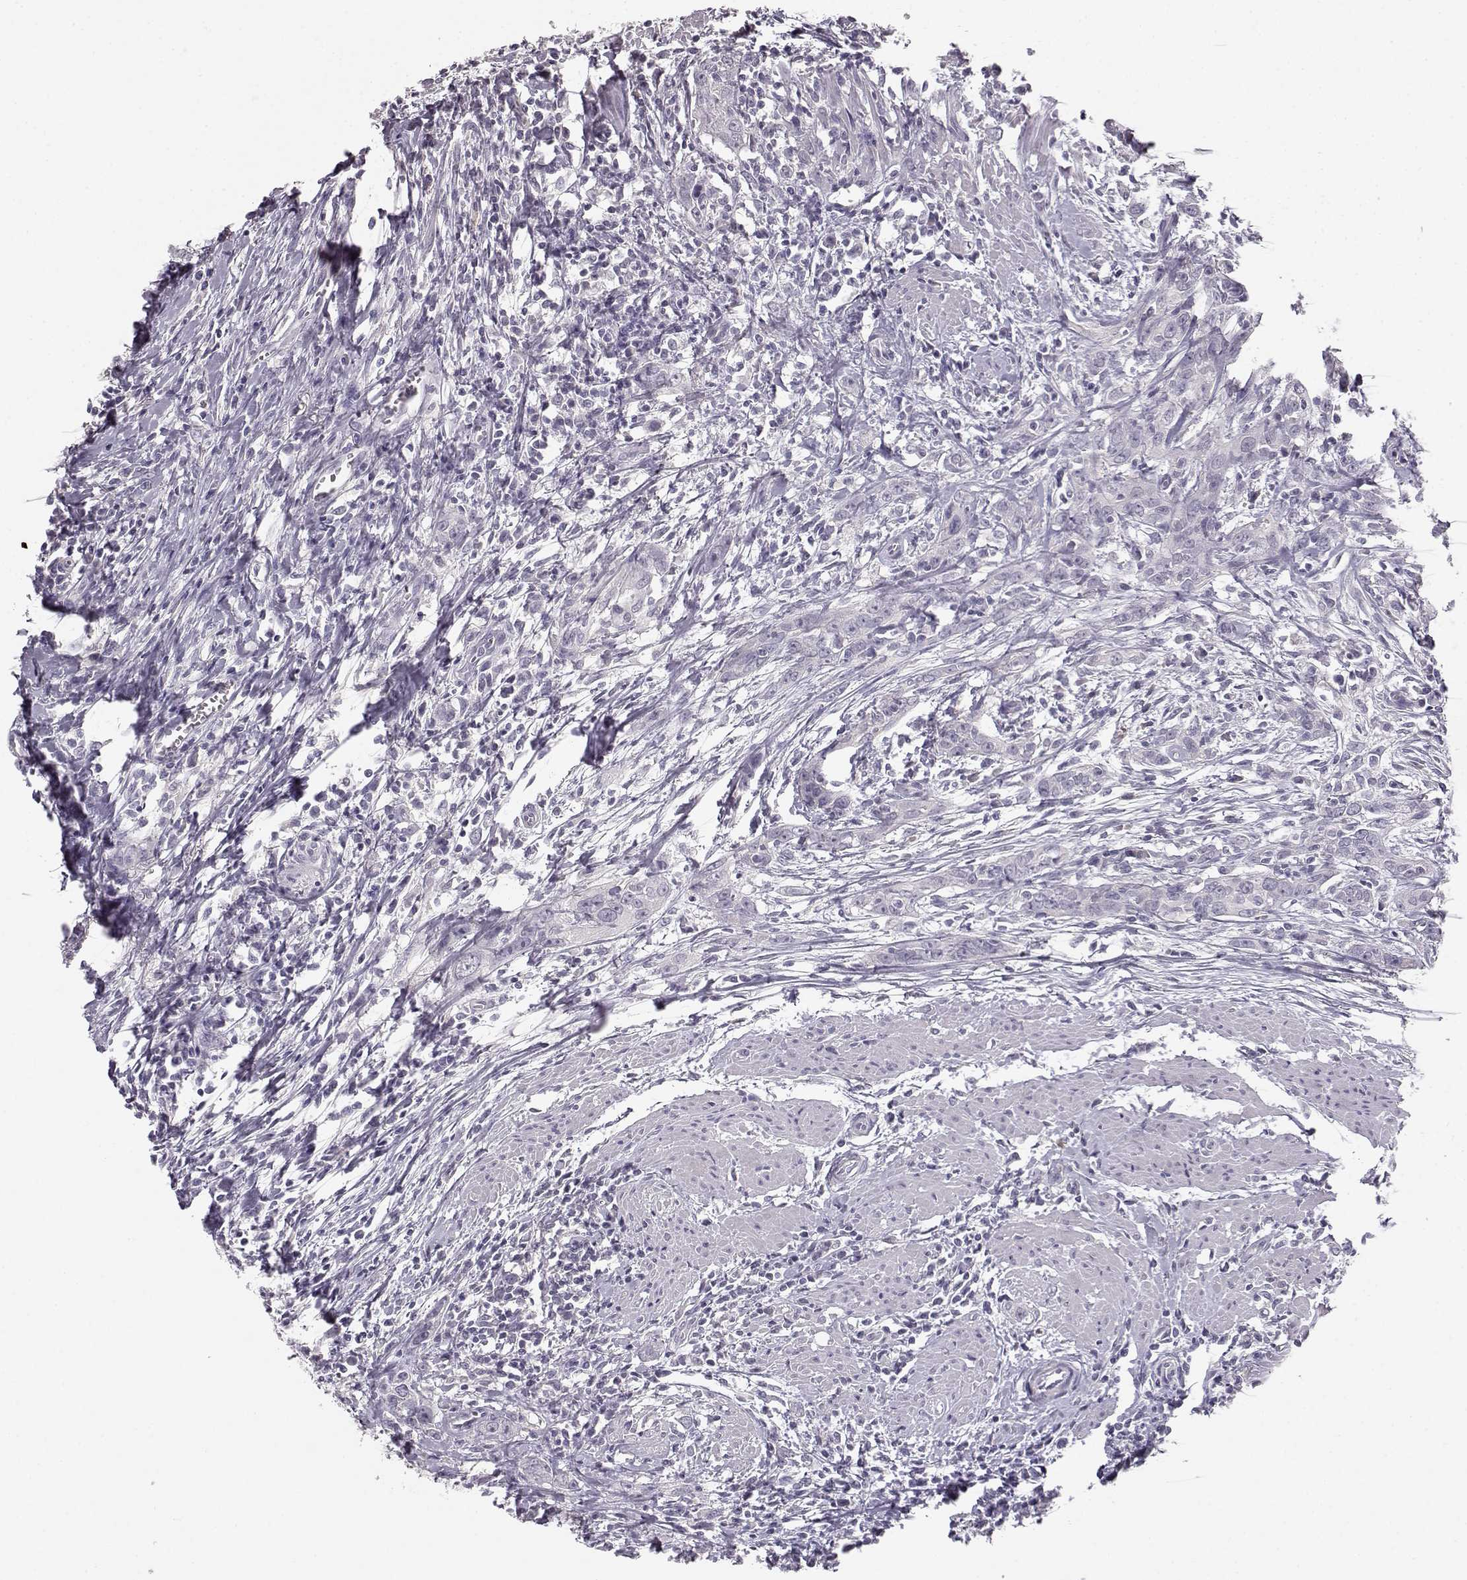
{"staining": {"intensity": "negative", "quantity": "none", "location": "none"}, "tissue": "urothelial cancer", "cell_type": "Tumor cells", "image_type": "cancer", "snomed": [{"axis": "morphology", "description": "Urothelial carcinoma, High grade"}, {"axis": "topography", "description": "Urinary bladder"}], "caption": "Histopathology image shows no significant protein staining in tumor cells of urothelial carcinoma (high-grade). Brightfield microscopy of immunohistochemistry stained with DAB (3,3'-diaminobenzidine) (brown) and hematoxylin (blue), captured at high magnification.", "gene": "BFSP2", "patient": {"sex": "male", "age": 83}}